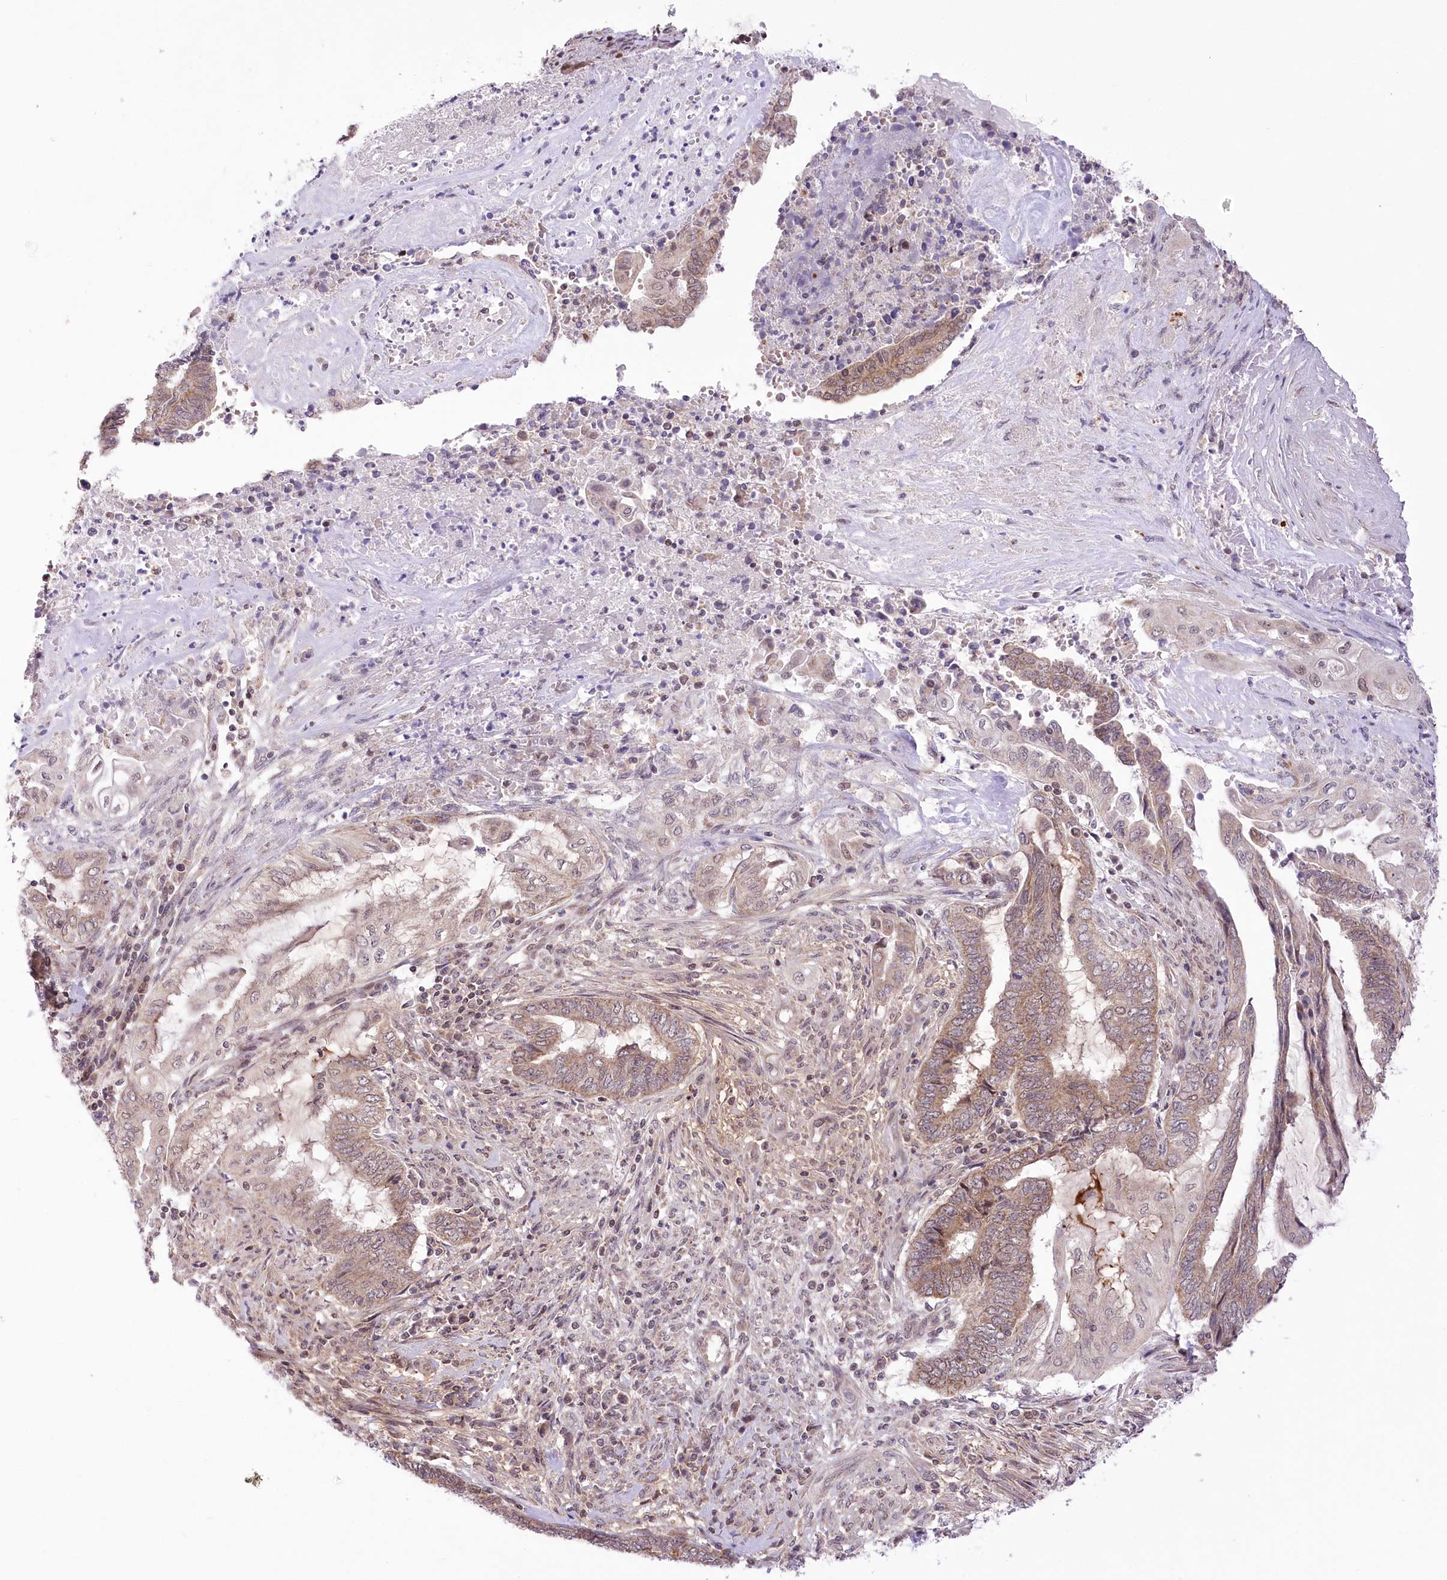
{"staining": {"intensity": "weak", "quantity": ">75%", "location": "cytoplasmic/membranous"}, "tissue": "endometrial cancer", "cell_type": "Tumor cells", "image_type": "cancer", "snomed": [{"axis": "morphology", "description": "Adenocarcinoma, NOS"}, {"axis": "topography", "description": "Uterus"}, {"axis": "topography", "description": "Endometrium"}], "caption": "Protein positivity by immunohistochemistry (IHC) reveals weak cytoplasmic/membranous staining in approximately >75% of tumor cells in endometrial adenocarcinoma. (brown staining indicates protein expression, while blue staining denotes nuclei).", "gene": "ZMAT2", "patient": {"sex": "female", "age": 70}}